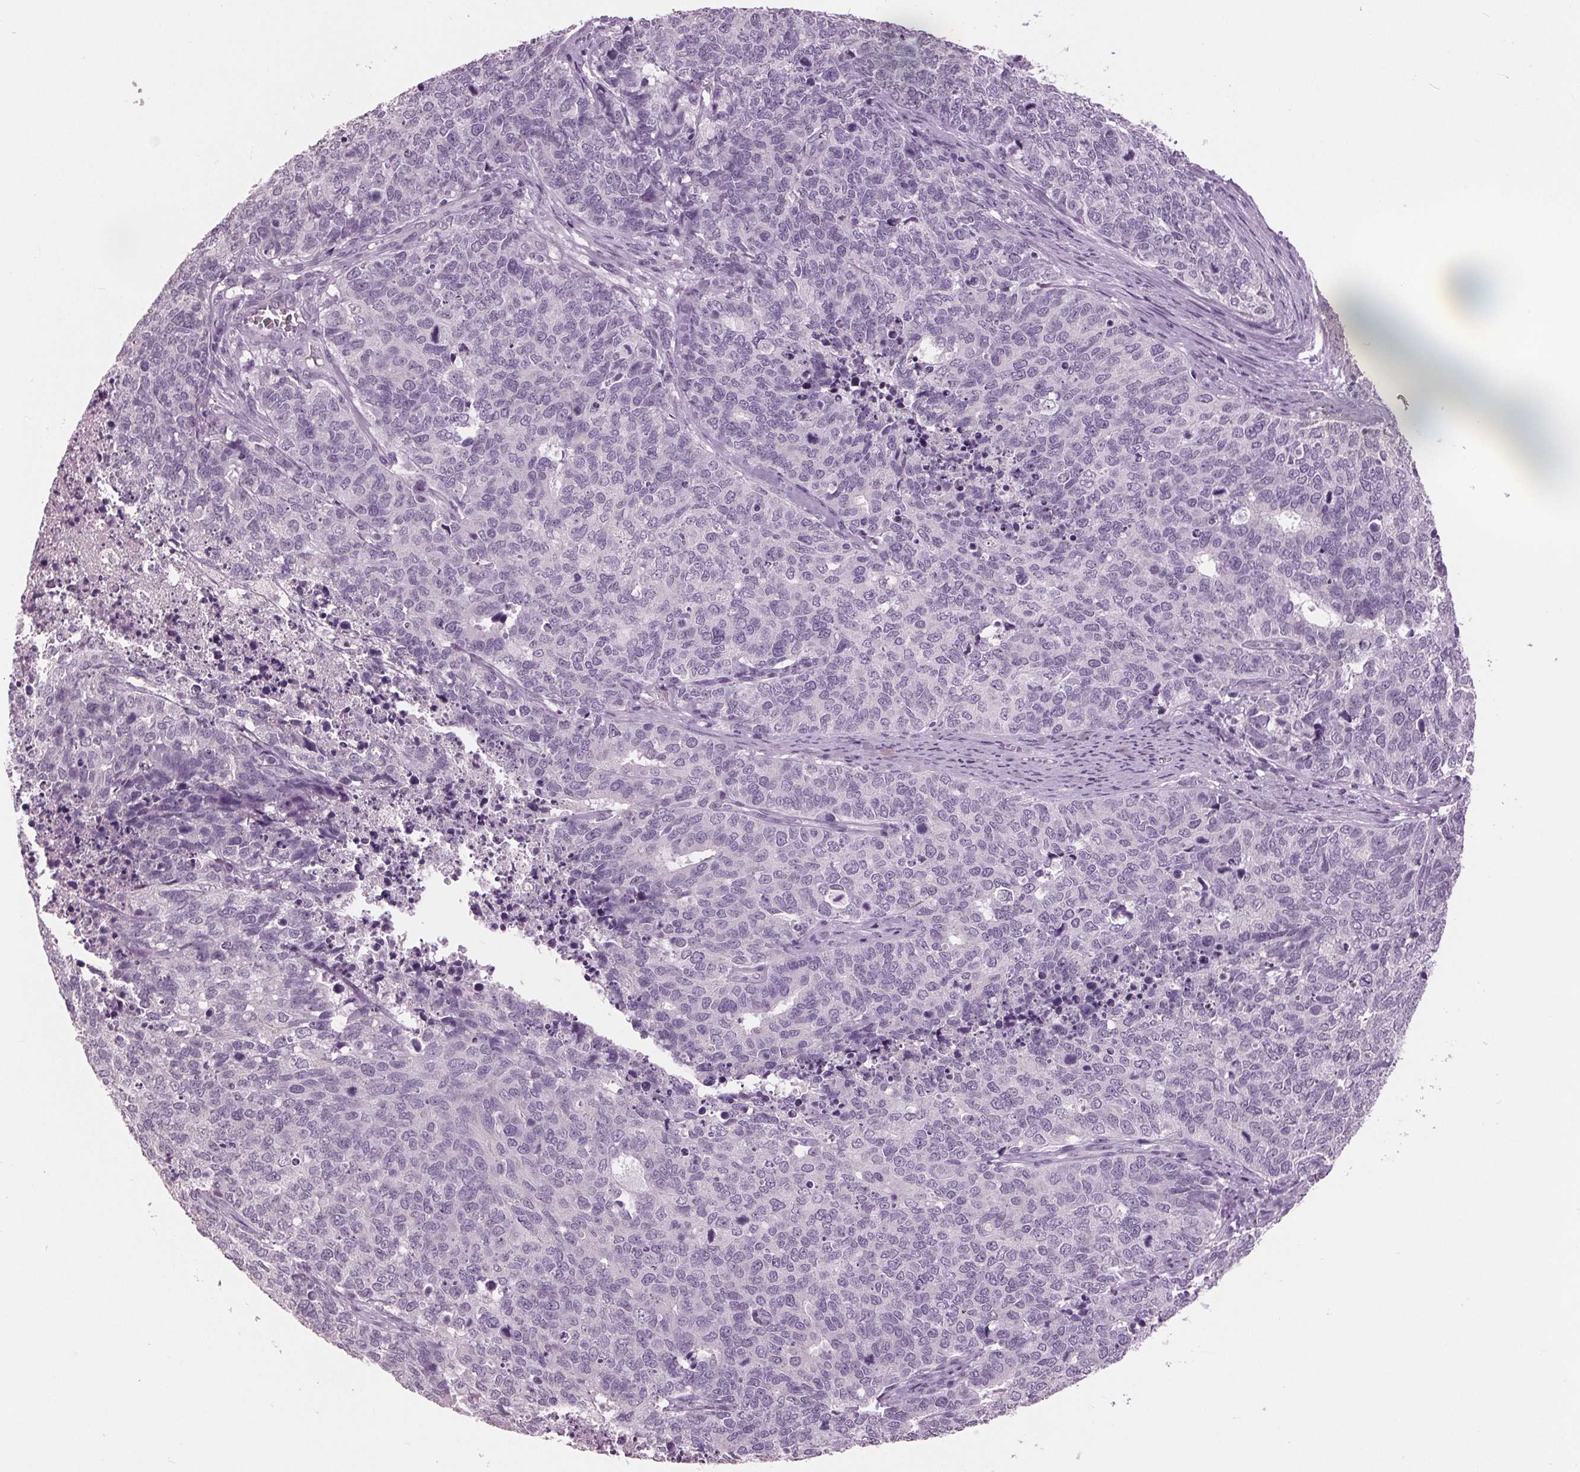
{"staining": {"intensity": "negative", "quantity": "none", "location": "none"}, "tissue": "cervical cancer", "cell_type": "Tumor cells", "image_type": "cancer", "snomed": [{"axis": "morphology", "description": "Adenocarcinoma, NOS"}, {"axis": "topography", "description": "Cervix"}], "caption": "This is an immunohistochemistry (IHC) image of human adenocarcinoma (cervical). There is no positivity in tumor cells.", "gene": "AMBP", "patient": {"sex": "female", "age": 63}}